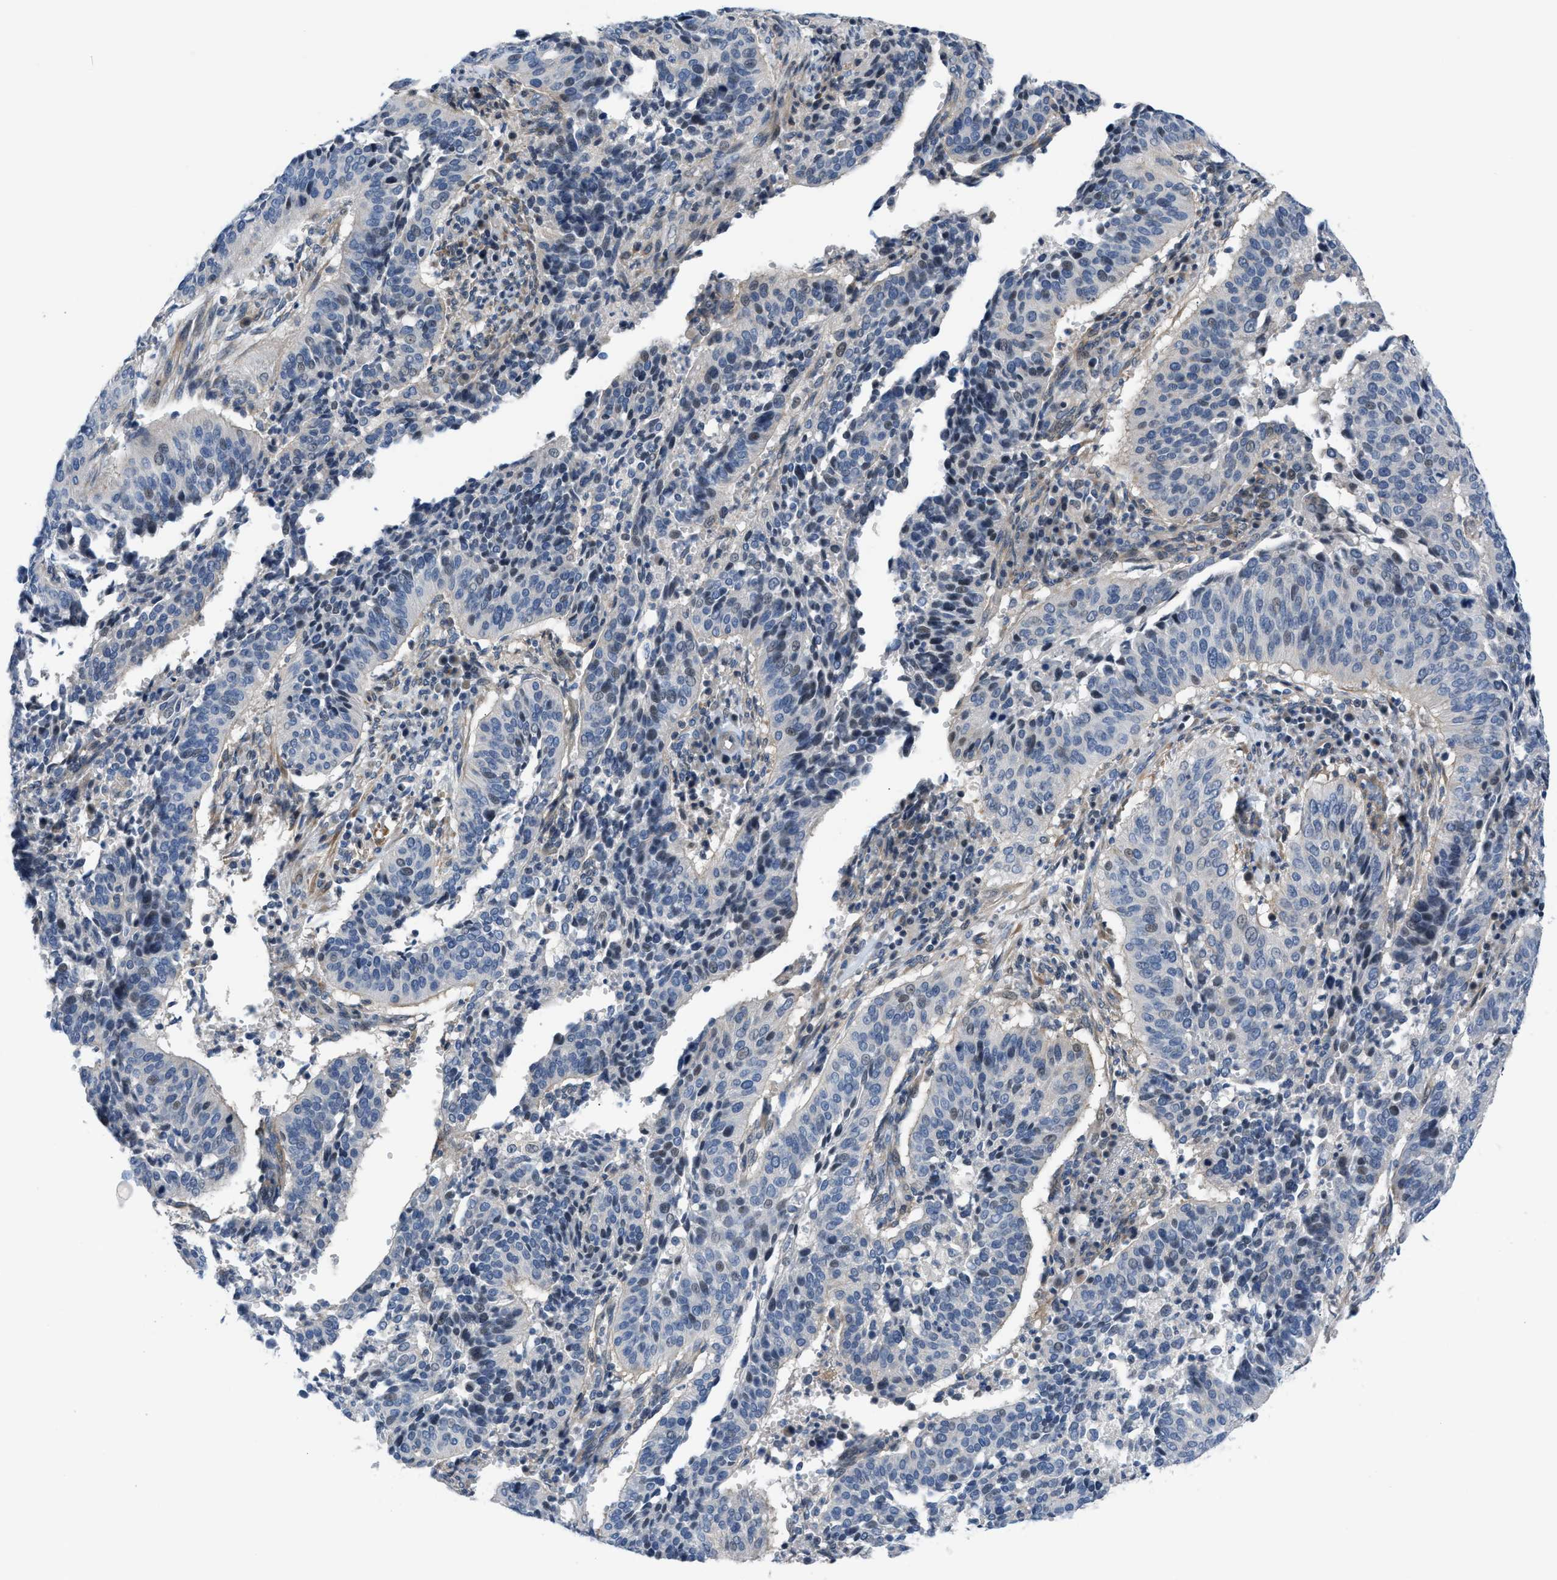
{"staining": {"intensity": "weak", "quantity": "25%-75%", "location": "nuclear"}, "tissue": "cervical cancer", "cell_type": "Tumor cells", "image_type": "cancer", "snomed": [{"axis": "morphology", "description": "Normal tissue, NOS"}, {"axis": "morphology", "description": "Squamous cell carcinoma, NOS"}, {"axis": "topography", "description": "Cervix"}], "caption": "A micrograph showing weak nuclear expression in about 25%-75% of tumor cells in cervical squamous cell carcinoma, as visualized by brown immunohistochemical staining.", "gene": "FDCSP", "patient": {"sex": "female", "age": 39}}